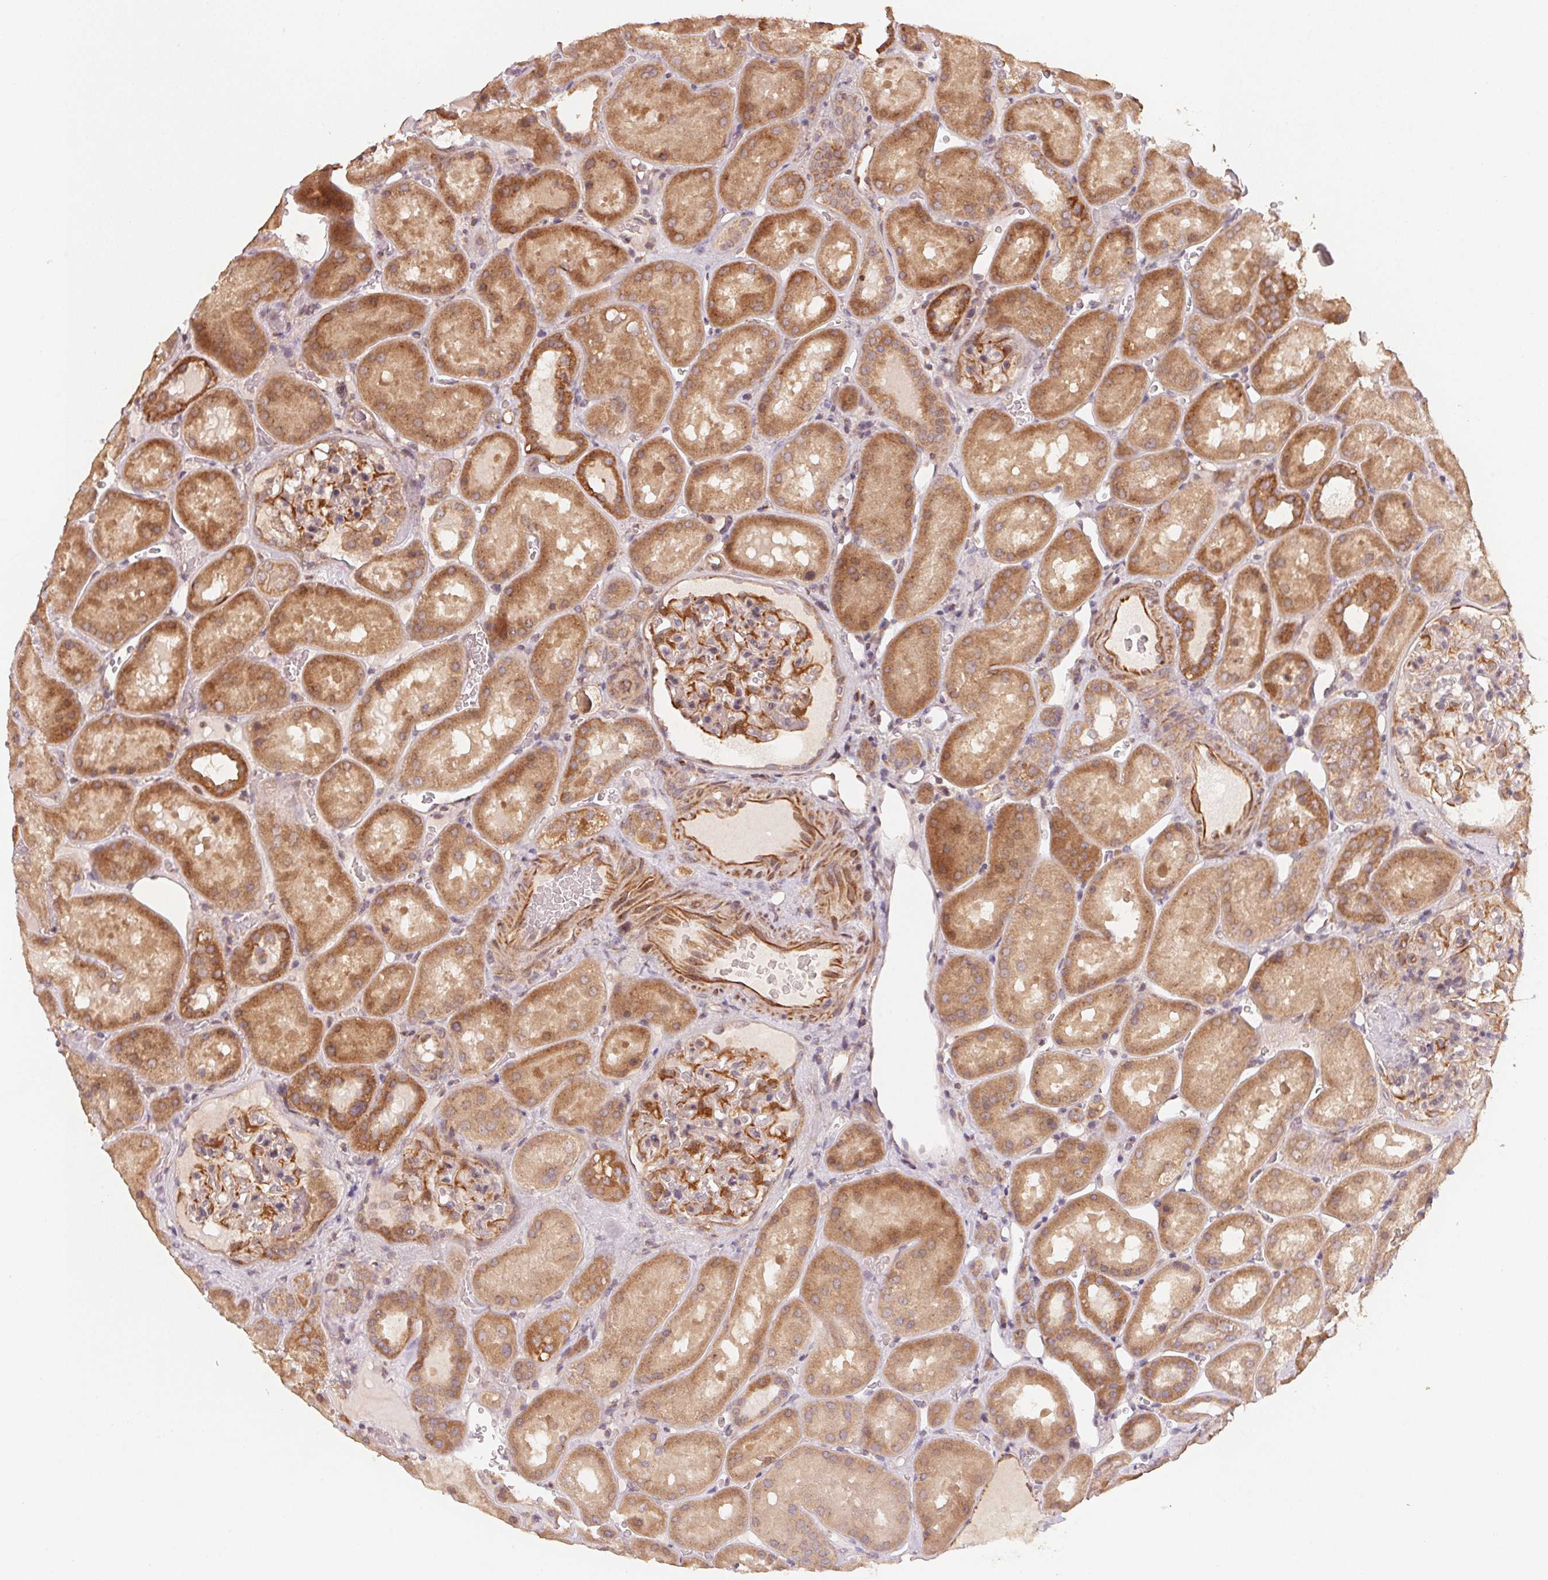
{"staining": {"intensity": "weak", "quantity": "<25%", "location": "cytoplasmic/membranous"}, "tissue": "kidney", "cell_type": "Cells in glomeruli", "image_type": "normal", "snomed": [{"axis": "morphology", "description": "Normal tissue, NOS"}, {"axis": "topography", "description": "Kidney"}], "caption": "IHC micrograph of unremarkable kidney stained for a protein (brown), which demonstrates no expression in cells in glomeruli. The staining is performed using DAB (3,3'-diaminobenzidine) brown chromogen with nuclei counter-stained in using hematoxylin.", "gene": "TSPAN12", "patient": {"sex": "male", "age": 73}}